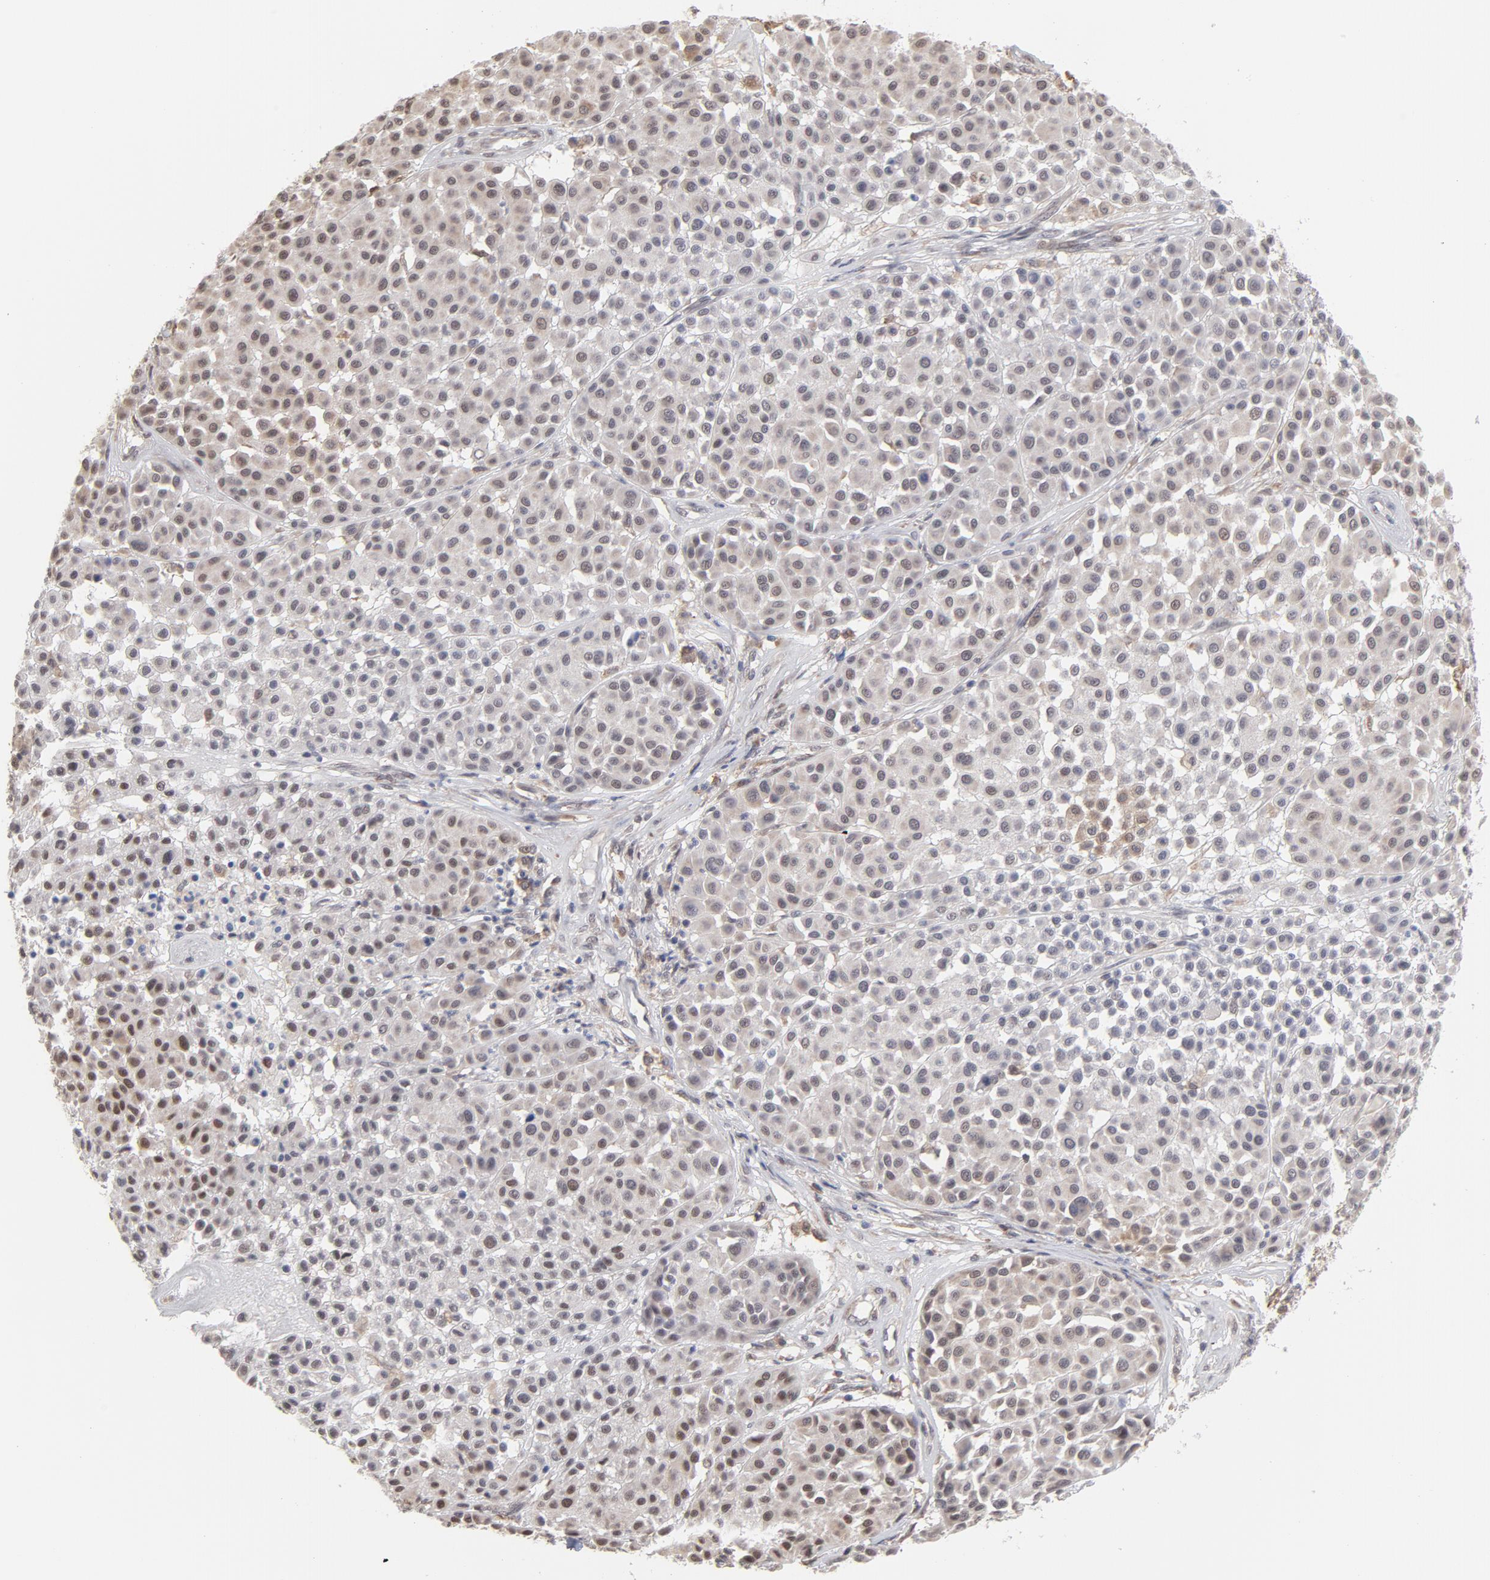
{"staining": {"intensity": "weak", "quantity": "<25%", "location": "nuclear"}, "tissue": "melanoma", "cell_type": "Tumor cells", "image_type": "cancer", "snomed": [{"axis": "morphology", "description": "Malignant melanoma, Metastatic site"}, {"axis": "topography", "description": "Soft tissue"}], "caption": "A high-resolution histopathology image shows IHC staining of malignant melanoma (metastatic site), which reveals no significant expression in tumor cells.", "gene": "OAS1", "patient": {"sex": "male", "age": 41}}